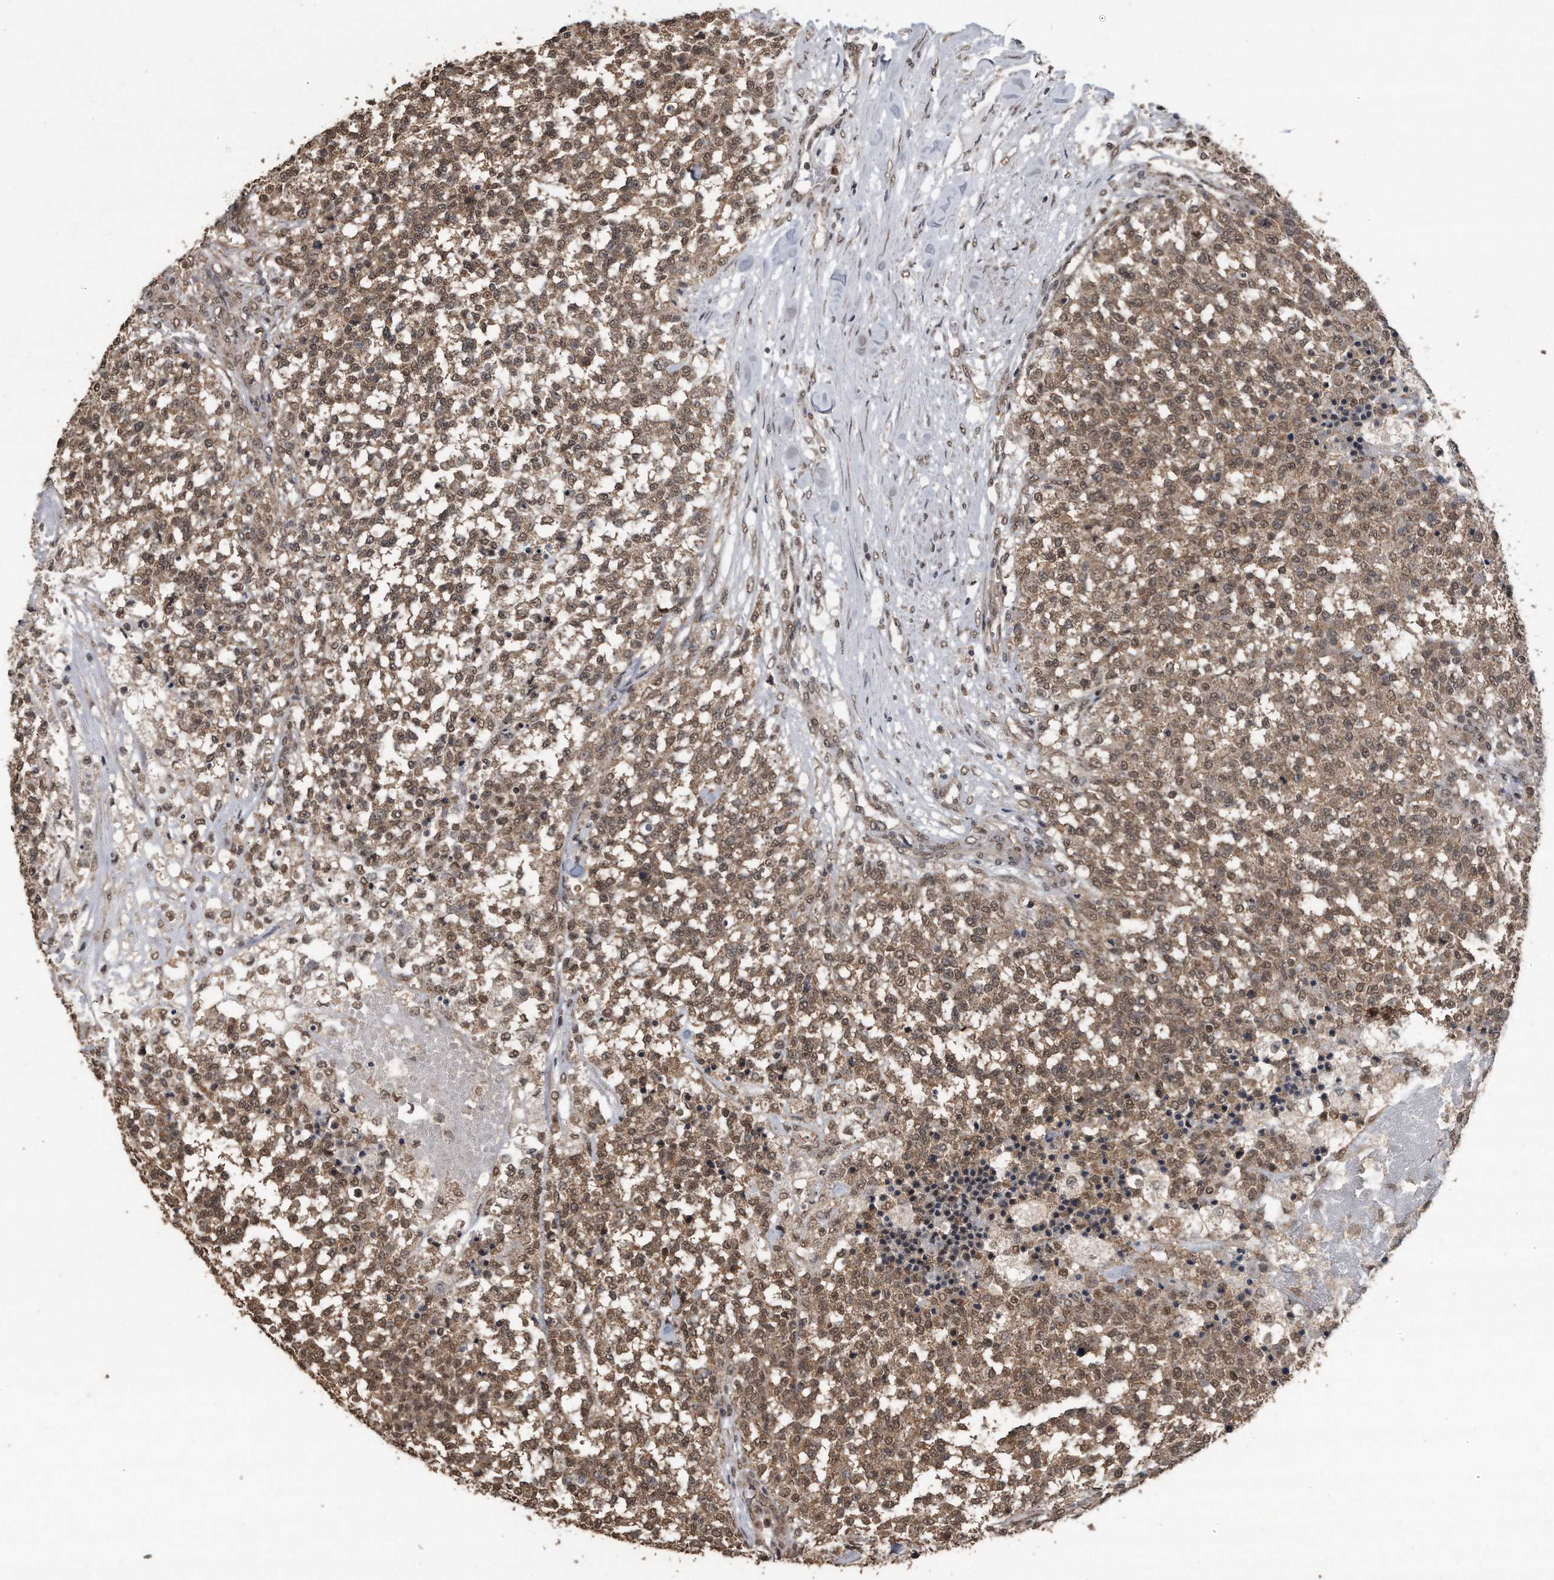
{"staining": {"intensity": "moderate", "quantity": ">75%", "location": "cytoplasmic/membranous,nuclear"}, "tissue": "testis cancer", "cell_type": "Tumor cells", "image_type": "cancer", "snomed": [{"axis": "morphology", "description": "Seminoma, NOS"}, {"axis": "topography", "description": "Testis"}], "caption": "Testis seminoma tissue displays moderate cytoplasmic/membranous and nuclear expression in approximately >75% of tumor cells, visualized by immunohistochemistry.", "gene": "CRYZL1", "patient": {"sex": "male", "age": 59}}